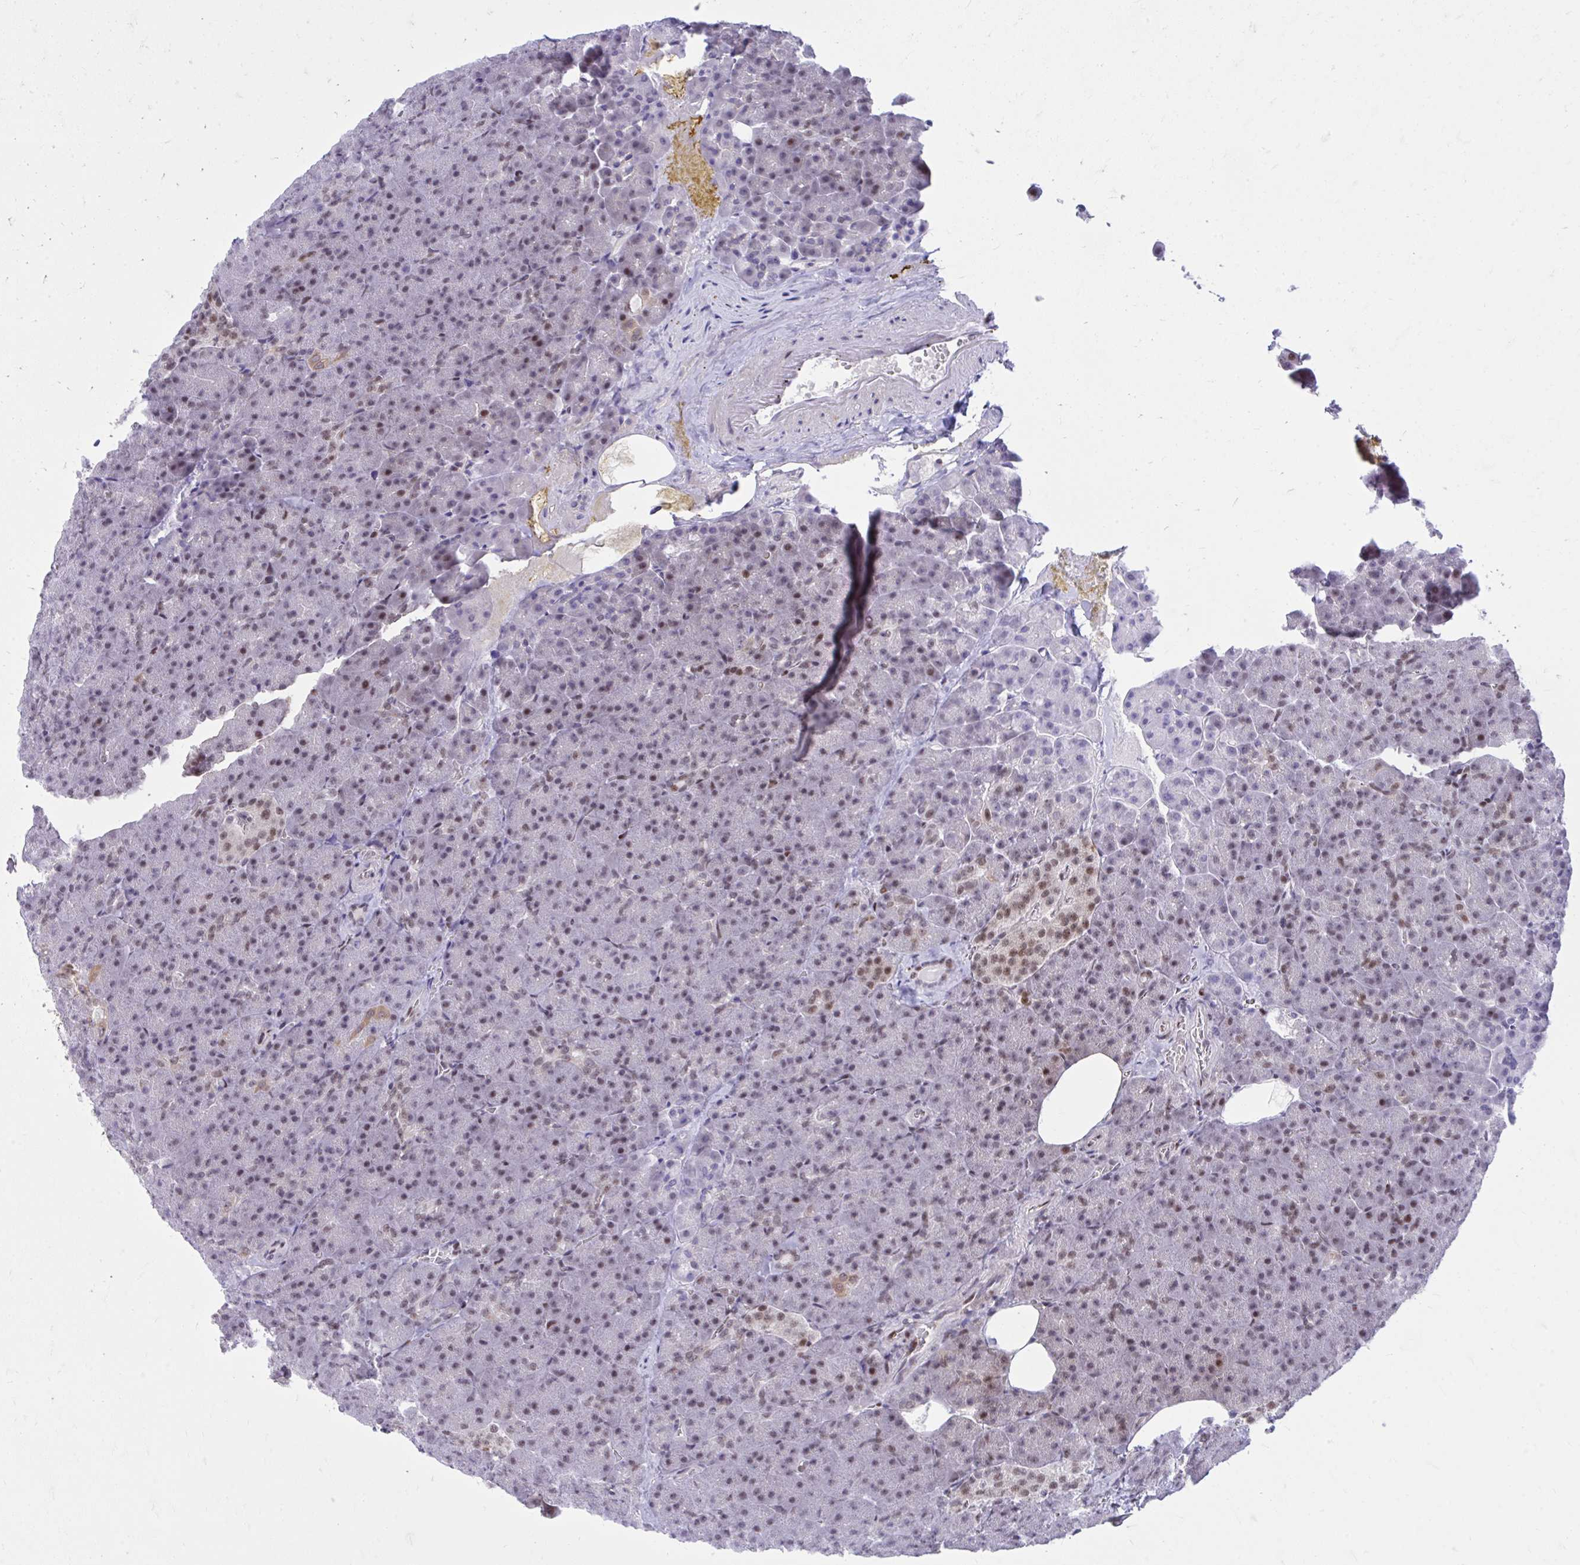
{"staining": {"intensity": "moderate", "quantity": "25%-75%", "location": "cytoplasmic/membranous,nuclear"}, "tissue": "pancreas", "cell_type": "Exocrine glandular cells", "image_type": "normal", "snomed": [{"axis": "morphology", "description": "Normal tissue, NOS"}, {"axis": "topography", "description": "Pancreas"}], "caption": "IHC (DAB (3,3'-diaminobenzidine)) staining of benign pancreas shows moderate cytoplasmic/membranous,nuclear protein staining in approximately 25%-75% of exocrine glandular cells. The staining was performed using DAB (3,3'-diaminobenzidine), with brown indicating positive protein expression. Nuclei are stained blue with hematoxylin.", "gene": "C14orf39", "patient": {"sex": "female", "age": 74}}